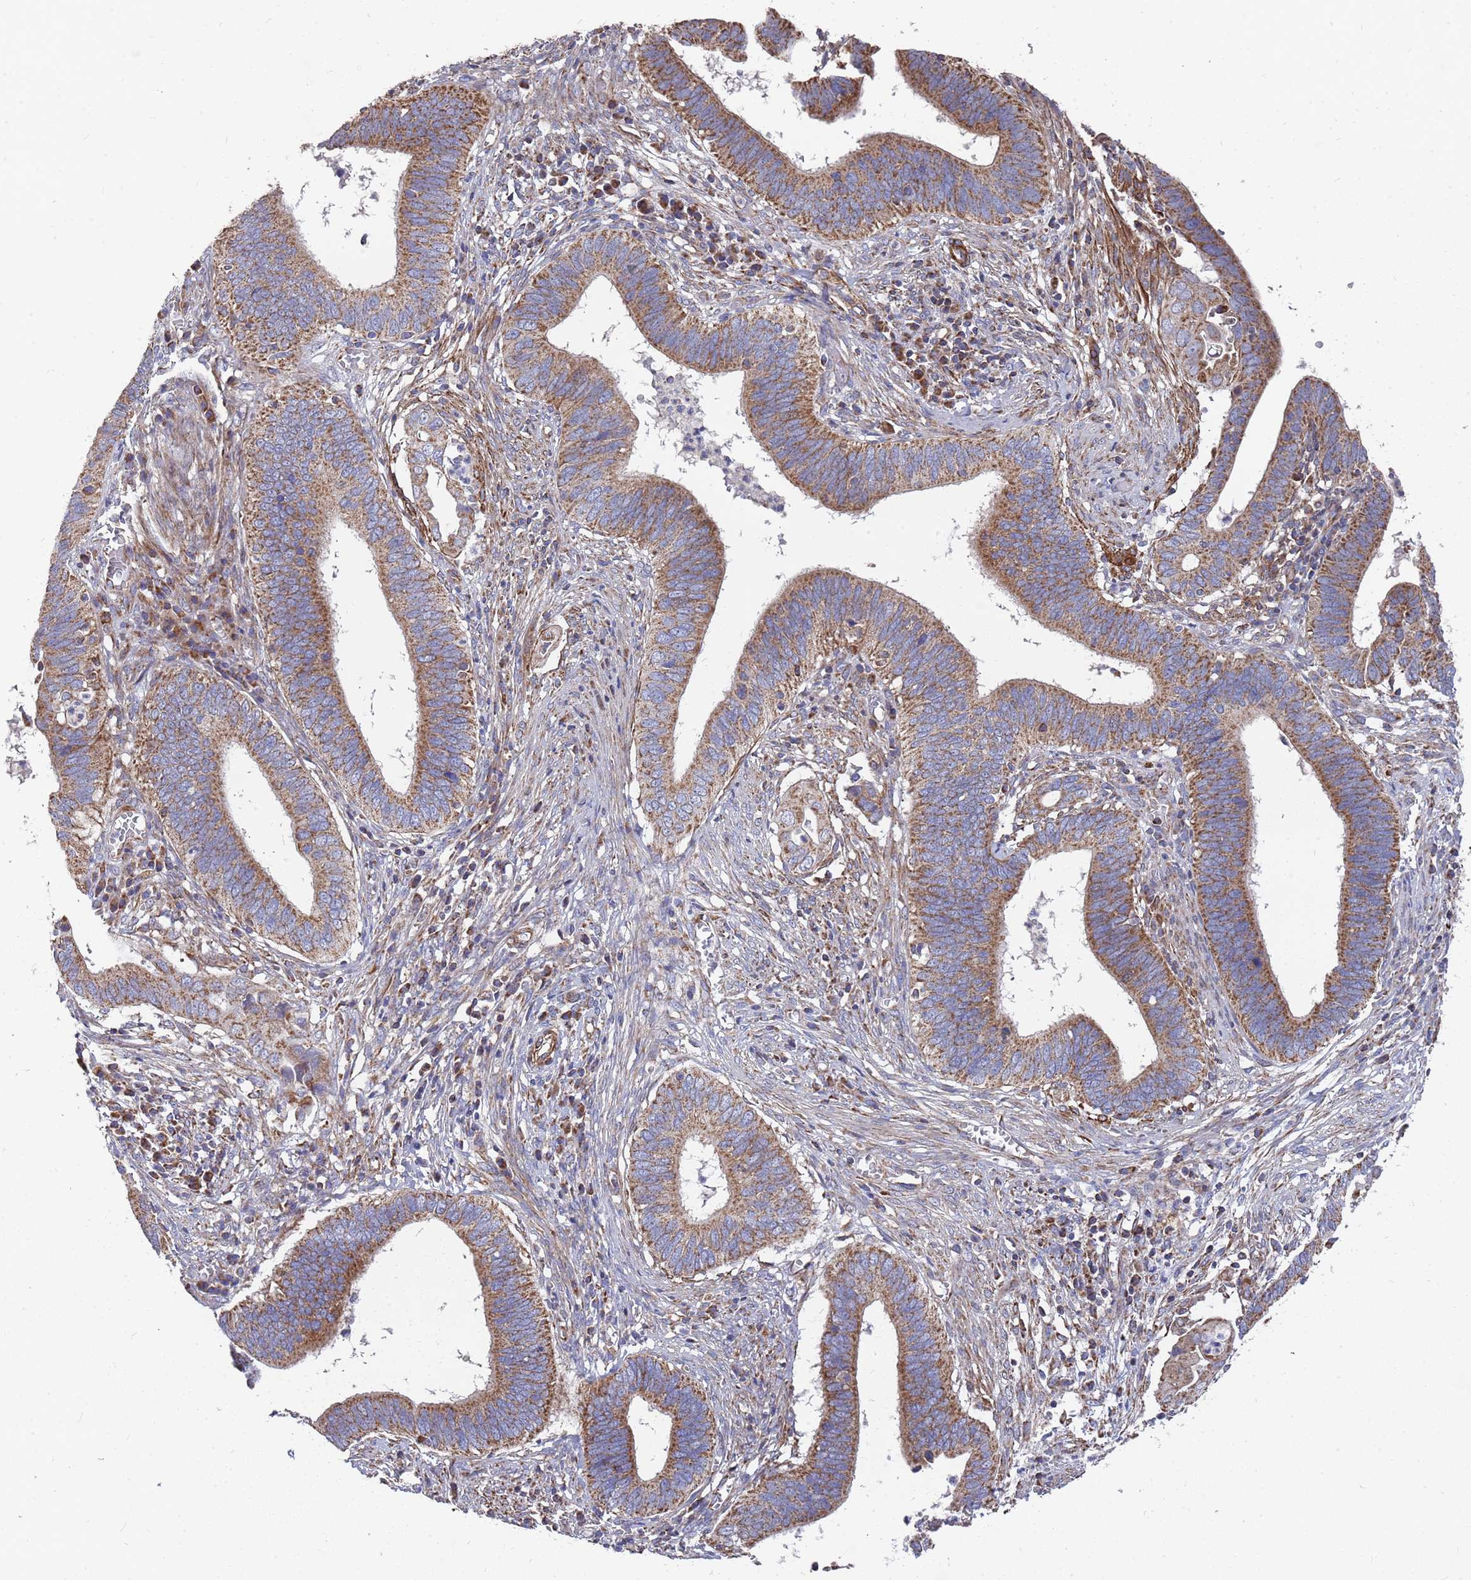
{"staining": {"intensity": "moderate", "quantity": ">75%", "location": "cytoplasmic/membranous"}, "tissue": "cervical cancer", "cell_type": "Tumor cells", "image_type": "cancer", "snomed": [{"axis": "morphology", "description": "Adenocarcinoma, NOS"}, {"axis": "topography", "description": "Cervix"}], "caption": "Moderate cytoplasmic/membranous protein expression is seen in approximately >75% of tumor cells in cervical cancer (adenocarcinoma).", "gene": "WDFY3", "patient": {"sex": "female", "age": 42}}